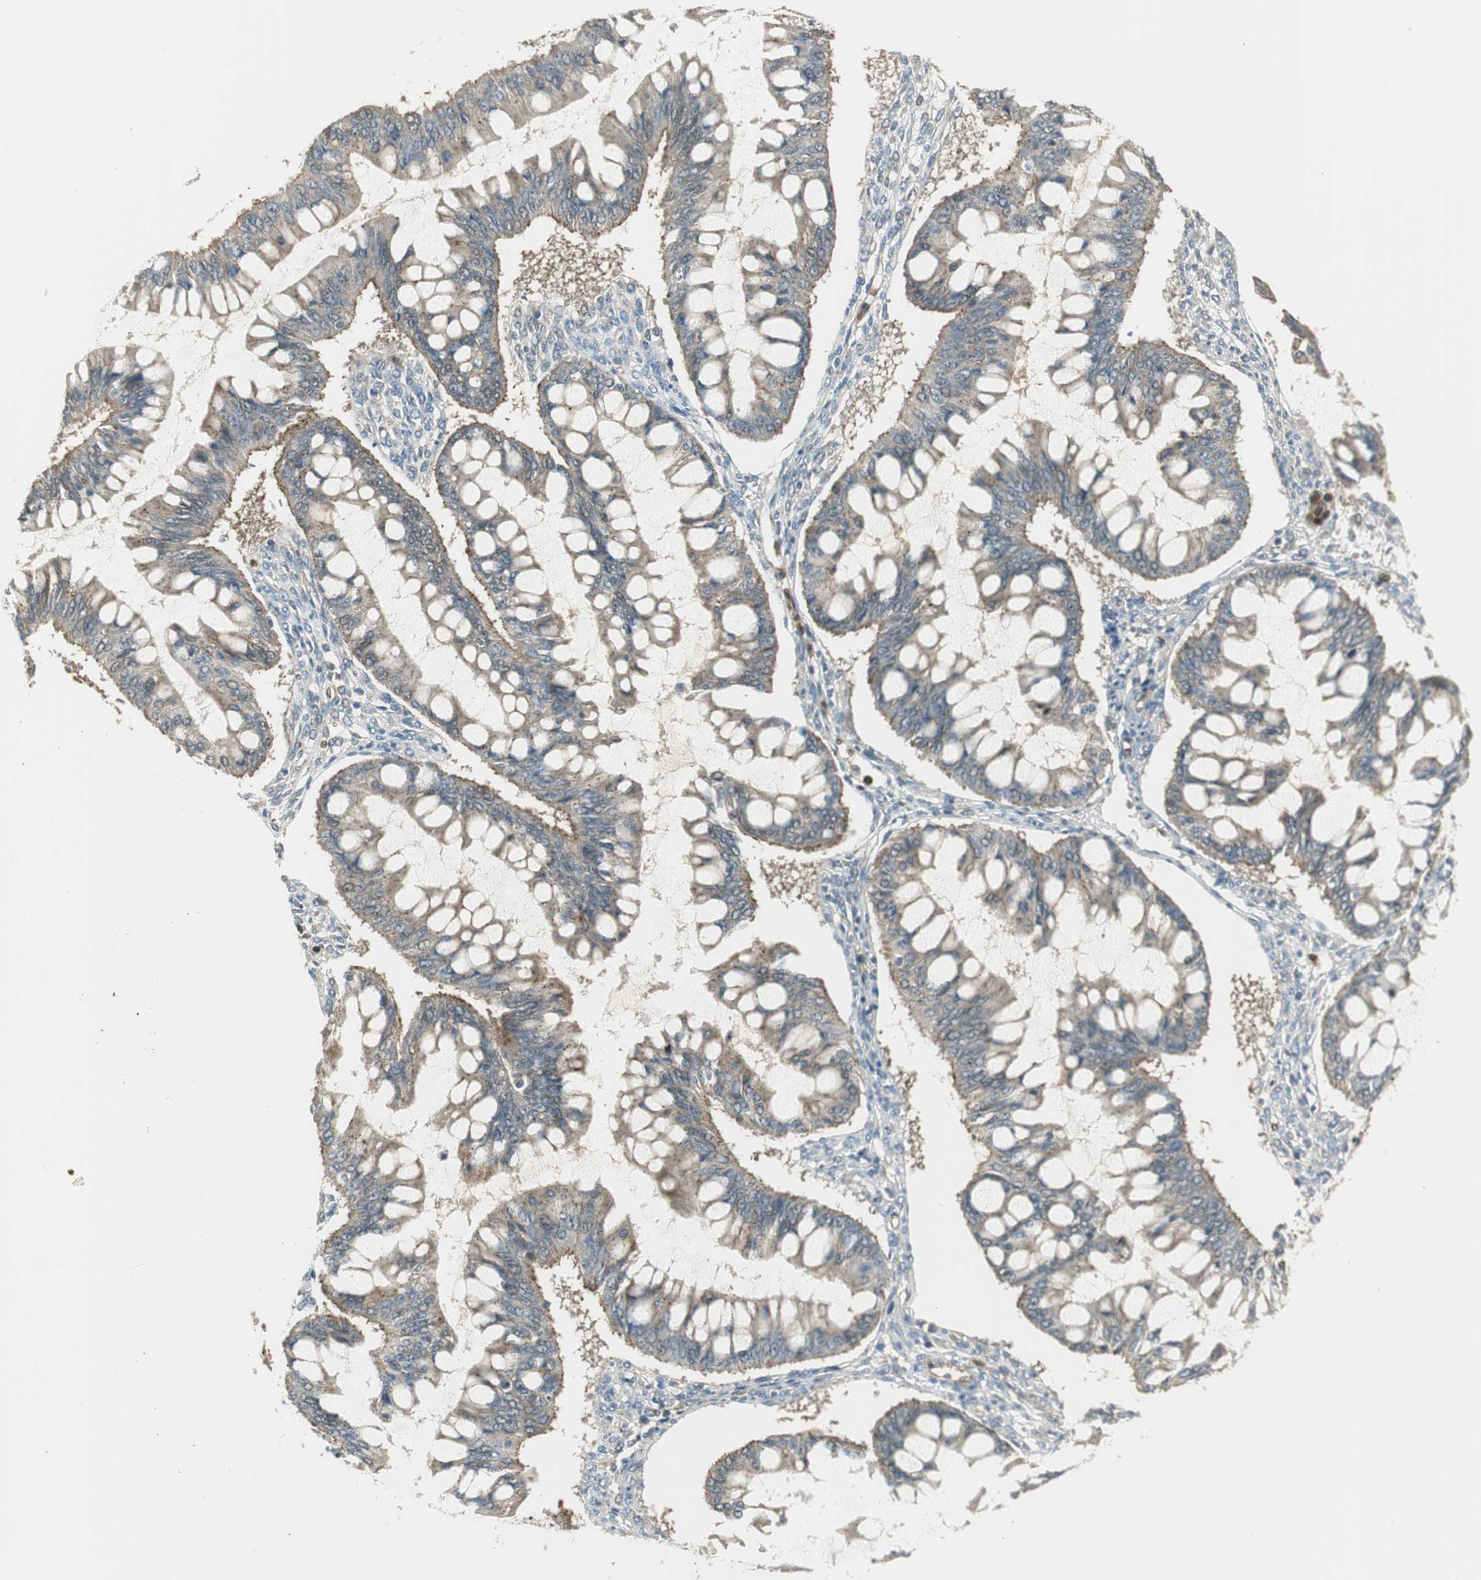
{"staining": {"intensity": "weak", "quantity": "25%-75%", "location": "cytoplasmic/membranous"}, "tissue": "ovarian cancer", "cell_type": "Tumor cells", "image_type": "cancer", "snomed": [{"axis": "morphology", "description": "Cystadenocarcinoma, mucinous, NOS"}, {"axis": "topography", "description": "Ovary"}], "caption": "Immunohistochemical staining of human ovarian cancer demonstrates low levels of weak cytoplasmic/membranous expression in about 25%-75% of tumor cells. The staining was performed using DAB, with brown indicating positive protein expression. Nuclei are stained blue with hematoxylin.", "gene": "LTA4H", "patient": {"sex": "female", "age": 73}}